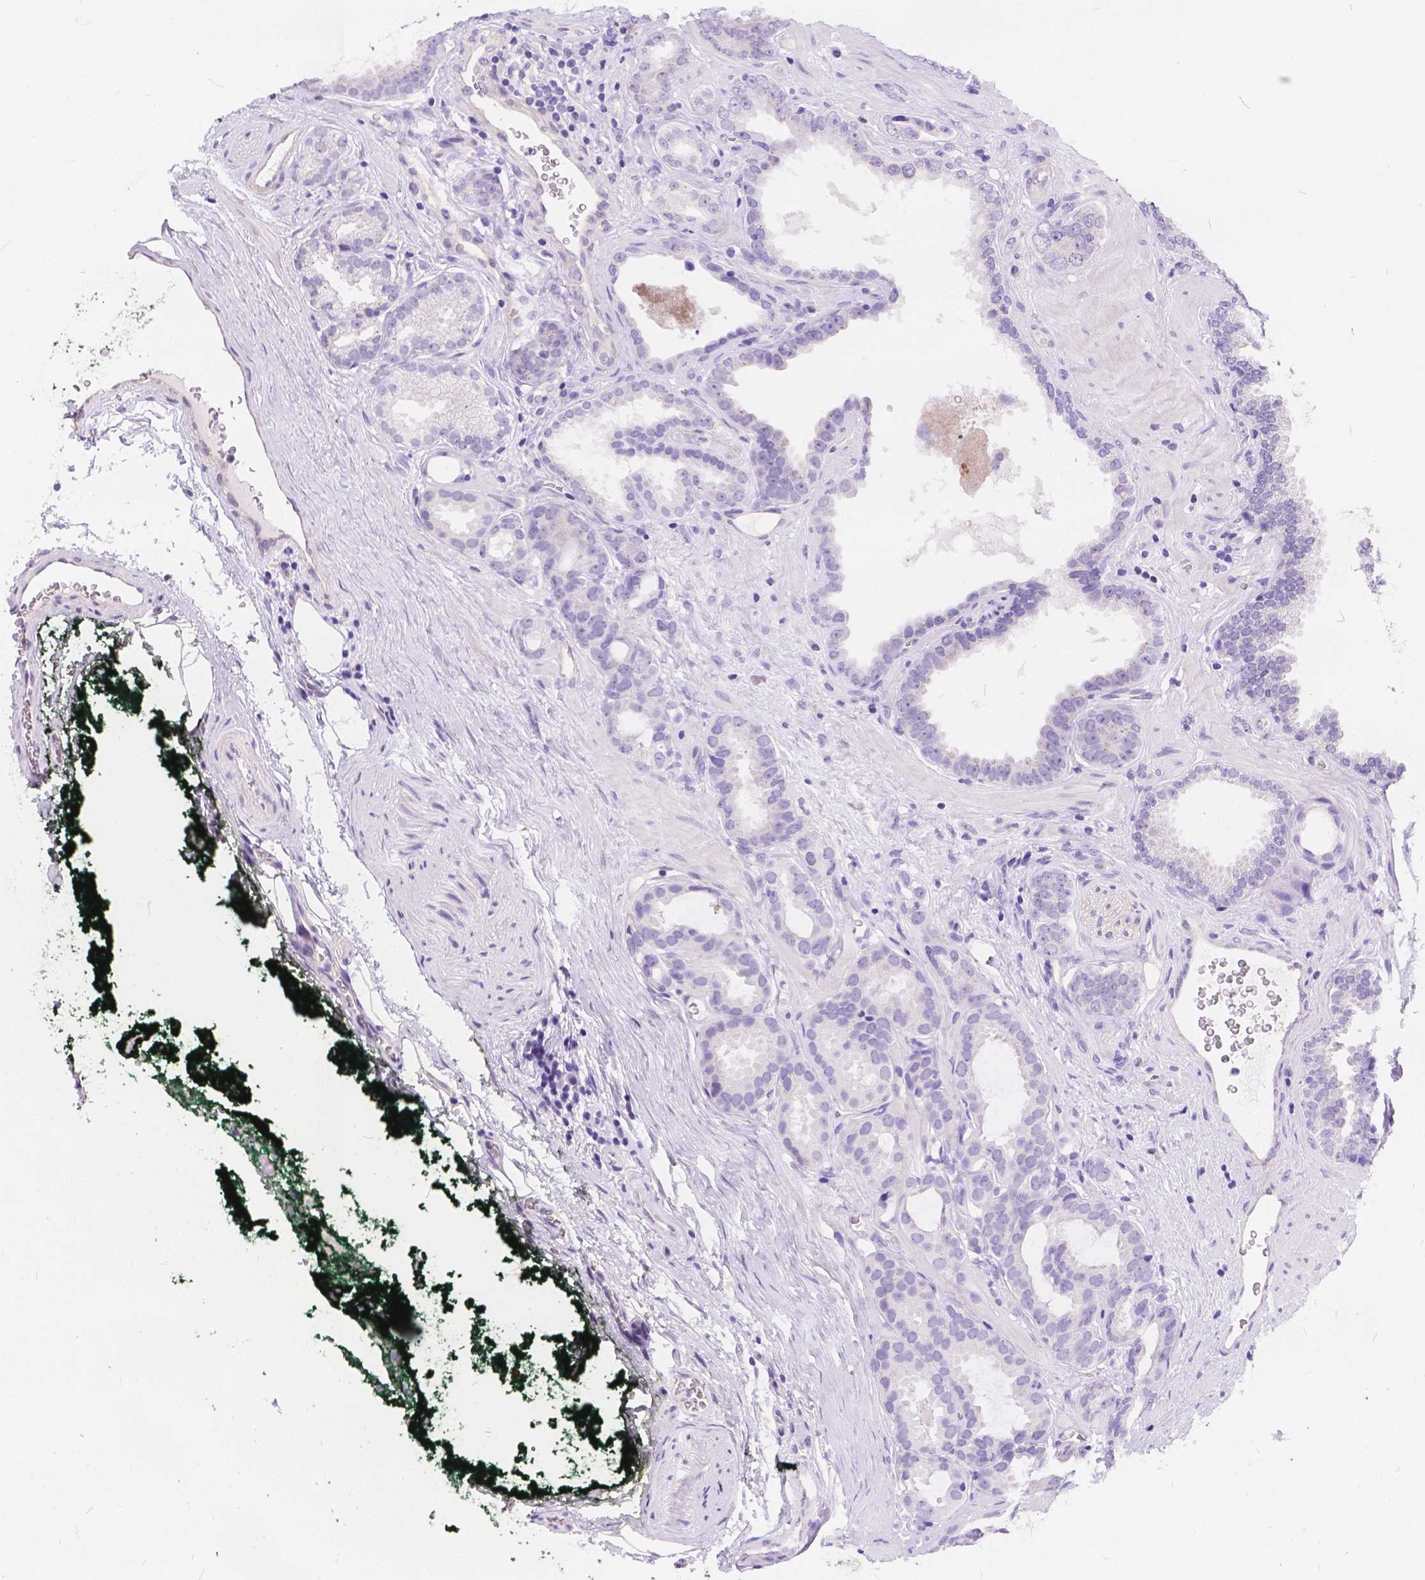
{"staining": {"intensity": "negative", "quantity": "none", "location": "none"}, "tissue": "prostate cancer", "cell_type": "Tumor cells", "image_type": "cancer", "snomed": [{"axis": "morphology", "description": "Adenocarcinoma, NOS"}, {"axis": "topography", "description": "Prostate"}], "caption": "High magnification brightfield microscopy of prostate cancer stained with DAB (3,3'-diaminobenzidine) (brown) and counterstained with hematoxylin (blue): tumor cells show no significant staining. (Brightfield microscopy of DAB immunohistochemistry at high magnification).", "gene": "DLEC1", "patient": {"sex": "male", "age": 64}}